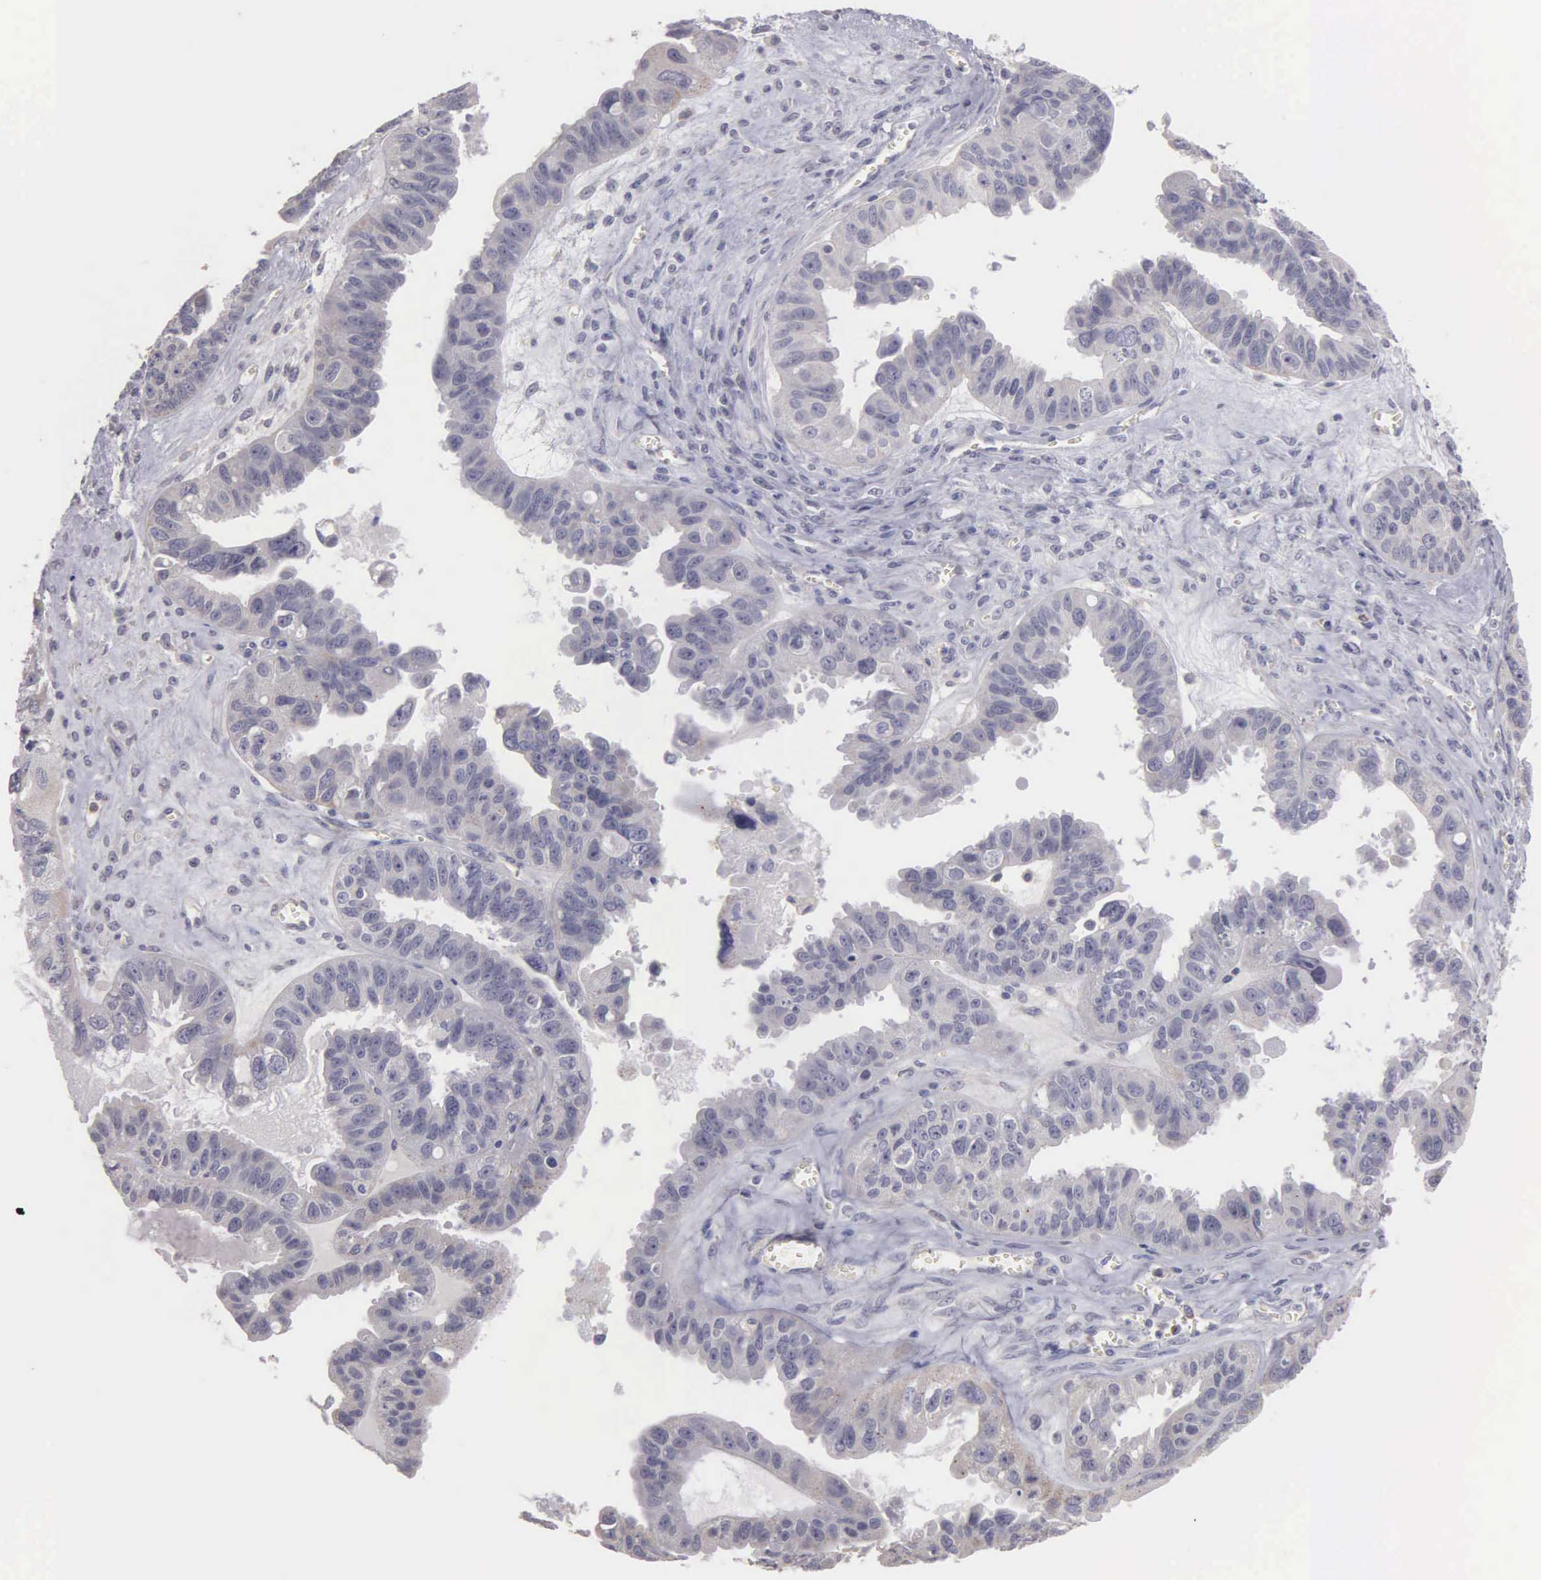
{"staining": {"intensity": "negative", "quantity": "none", "location": "none"}, "tissue": "ovarian cancer", "cell_type": "Tumor cells", "image_type": "cancer", "snomed": [{"axis": "morphology", "description": "Carcinoma, endometroid"}, {"axis": "topography", "description": "Ovary"}], "caption": "The photomicrograph demonstrates no significant expression in tumor cells of ovarian cancer (endometroid carcinoma).", "gene": "BRD1", "patient": {"sex": "female", "age": 85}}